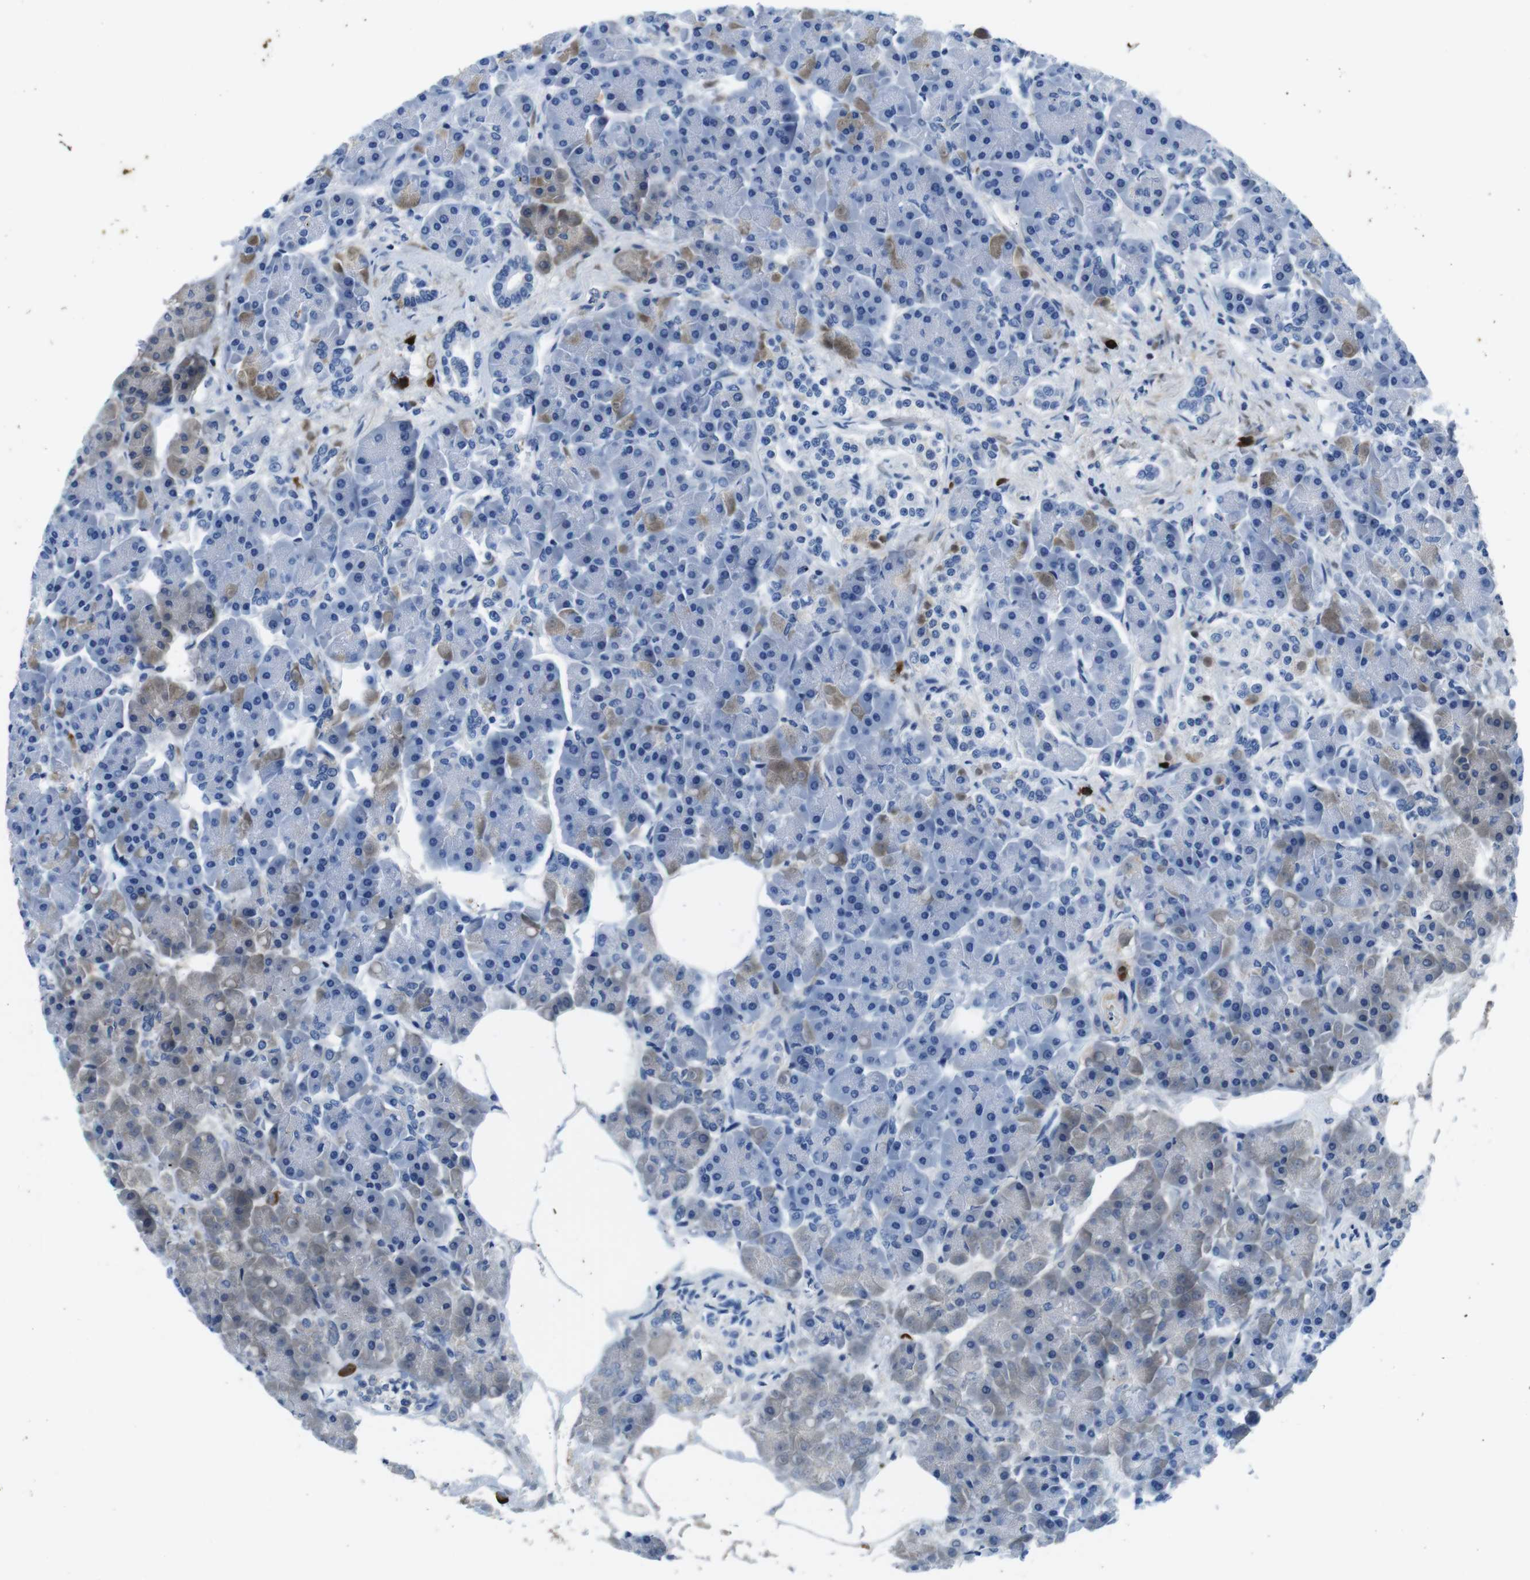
{"staining": {"intensity": "weak", "quantity": "<25%", "location": "cytoplasmic/membranous"}, "tissue": "pancreas", "cell_type": "Exocrine glandular cells", "image_type": "normal", "snomed": [{"axis": "morphology", "description": "Normal tissue, NOS"}, {"axis": "topography", "description": "Pancreas"}], "caption": "Immunohistochemical staining of normal pancreas shows no significant positivity in exocrine glandular cells.", "gene": "IGKC", "patient": {"sex": "female", "age": 70}}